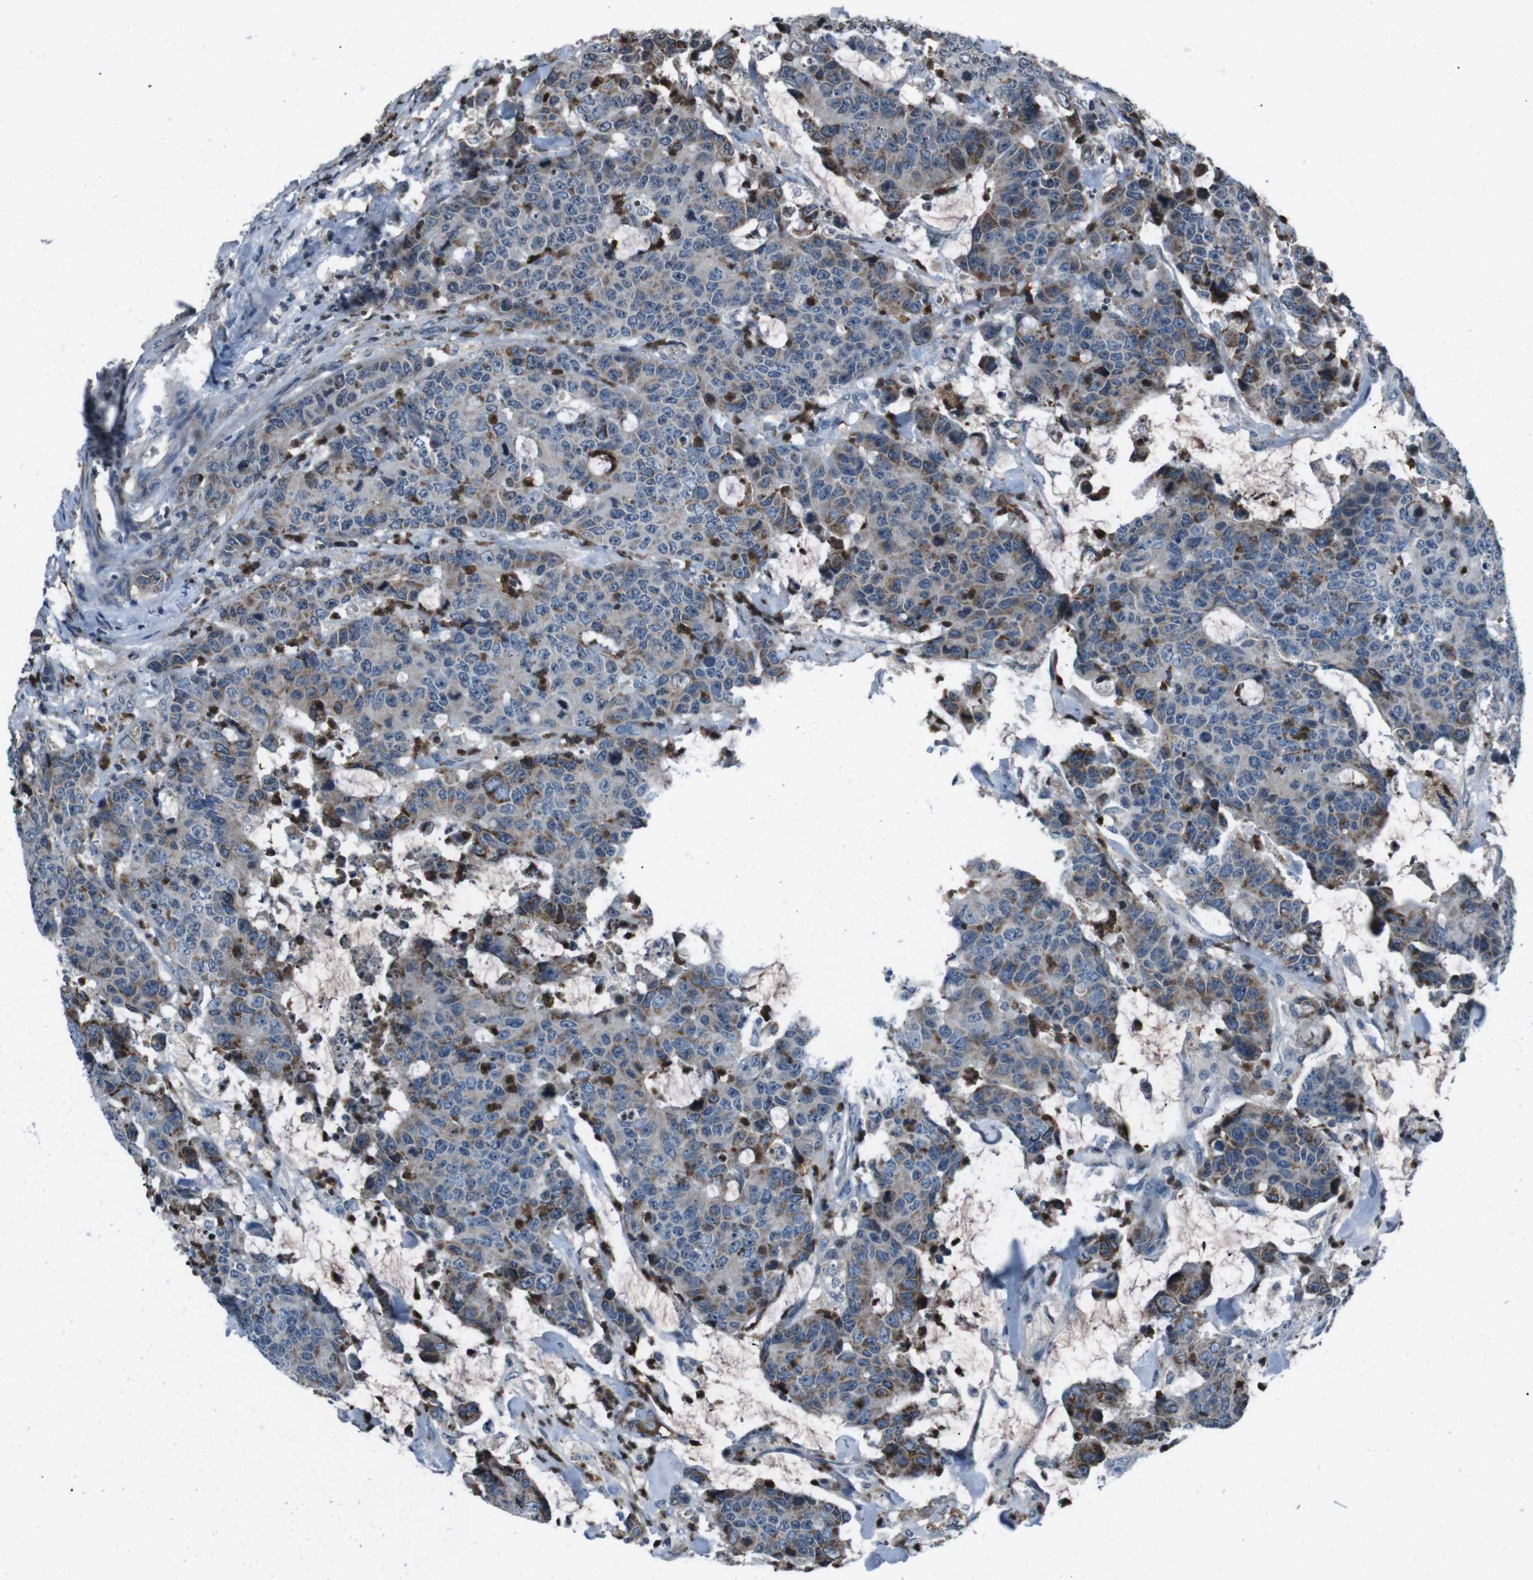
{"staining": {"intensity": "weak", "quantity": "<25%", "location": "cytoplasmic/membranous"}, "tissue": "colorectal cancer", "cell_type": "Tumor cells", "image_type": "cancer", "snomed": [{"axis": "morphology", "description": "Adenocarcinoma, NOS"}, {"axis": "topography", "description": "Colon"}], "caption": "The immunohistochemistry image has no significant positivity in tumor cells of colorectal cancer tissue. The staining was performed using DAB to visualize the protein expression in brown, while the nuclei were stained in blue with hematoxylin (Magnification: 20x).", "gene": "UGT1A6", "patient": {"sex": "female", "age": 86}}